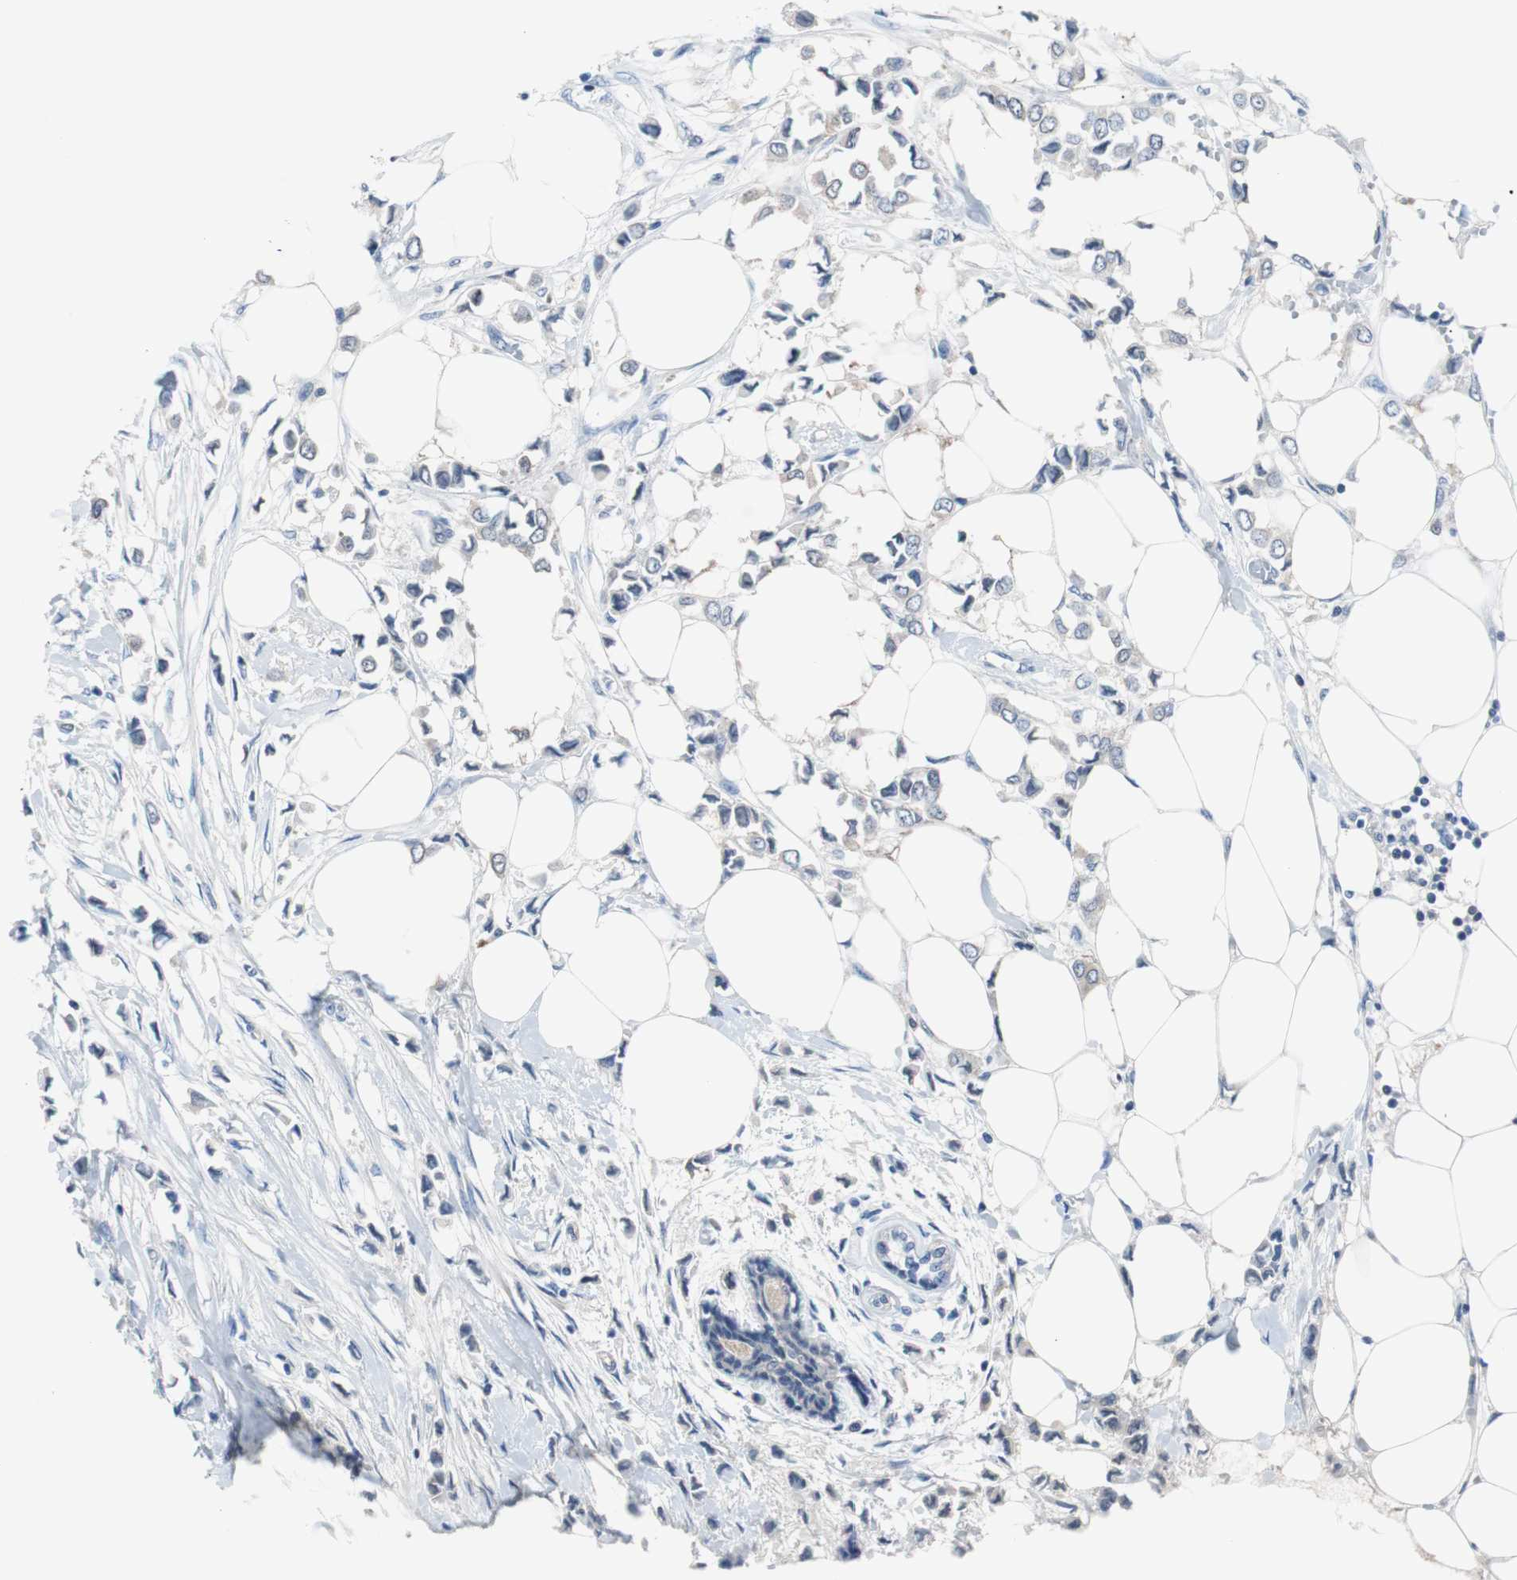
{"staining": {"intensity": "weak", "quantity": "25%-75%", "location": "cytoplasmic/membranous"}, "tissue": "breast cancer", "cell_type": "Tumor cells", "image_type": "cancer", "snomed": [{"axis": "morphology", "description": "Lobular carcinoma"}, {"axis": "topography", "description": "Breast"}], "caption": "There is low levels of weak cytoplasmic/membranous staining in tumor cells of breast cancer, as demonstrated by immunohistochemical staining (brown color).", "gene": "EEF2K", "patient": {"sex": "female", "age": 51}}